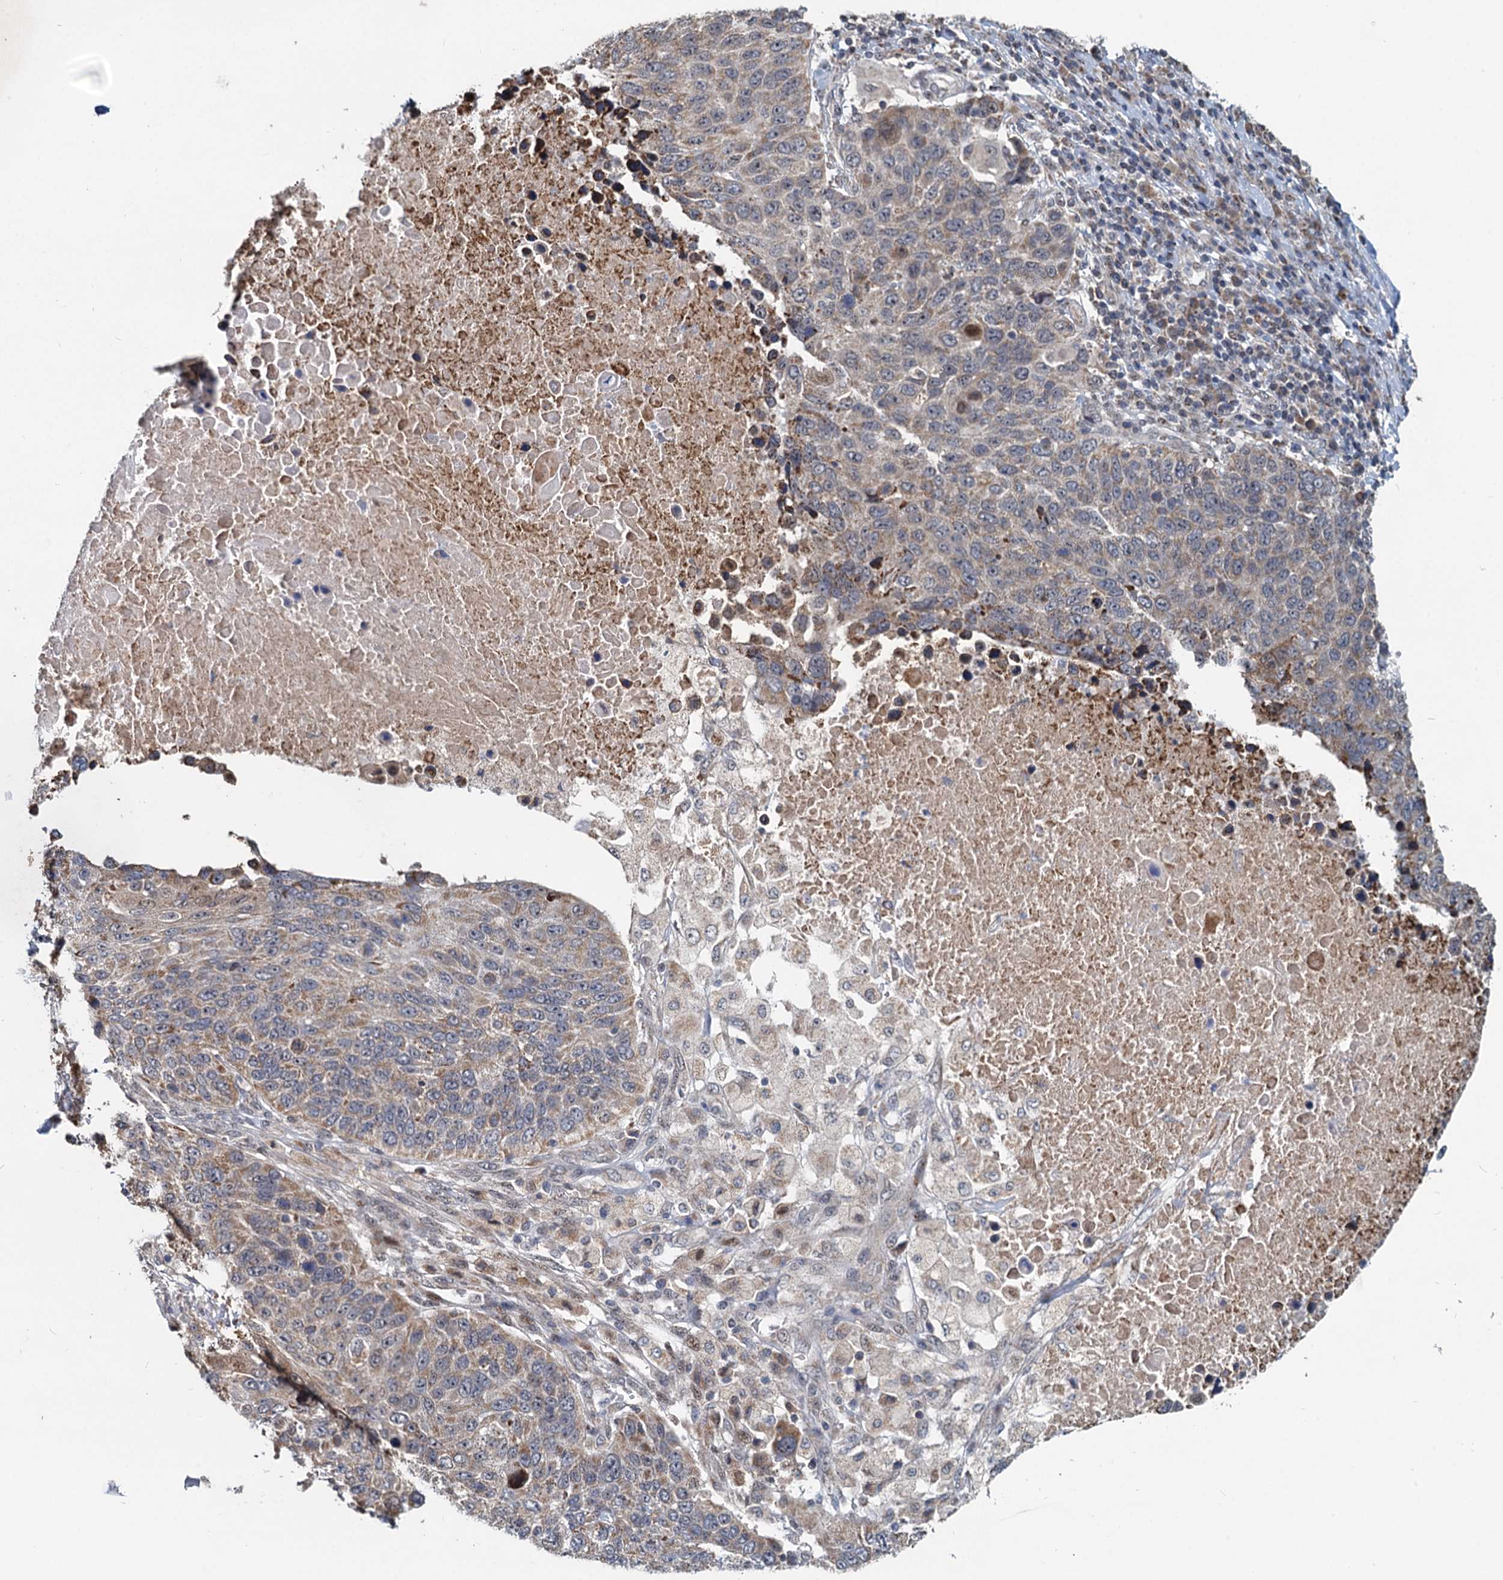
{"staining": {"intensity": "weak", "quantity": "25%-75%", "location": "cytoplasmic/membranous"}, "tissue": "lung cancer", "cell_type": "Tumor cells", "image_type": "cancer", "snomed": [{"axis": "morphology", "description": "Normal tissue, NOS"}, {"axis": "morphology", "description": "Squamous cell carcinoma, NOS"}, {"axis": "topography", "description": "Lymph node"}, {"axis": "topography", "description": "Lung"}], "caption": "Immunohistochemistry photomicrograph of lung cancer stained for a protein (brown), which demonstrates low levels of weak cytoplasmic/membranous staining in approximately 25%-75% of tumor cells.", "gene": "RITA1", "patient": {"sex": "male", "age": 66}}